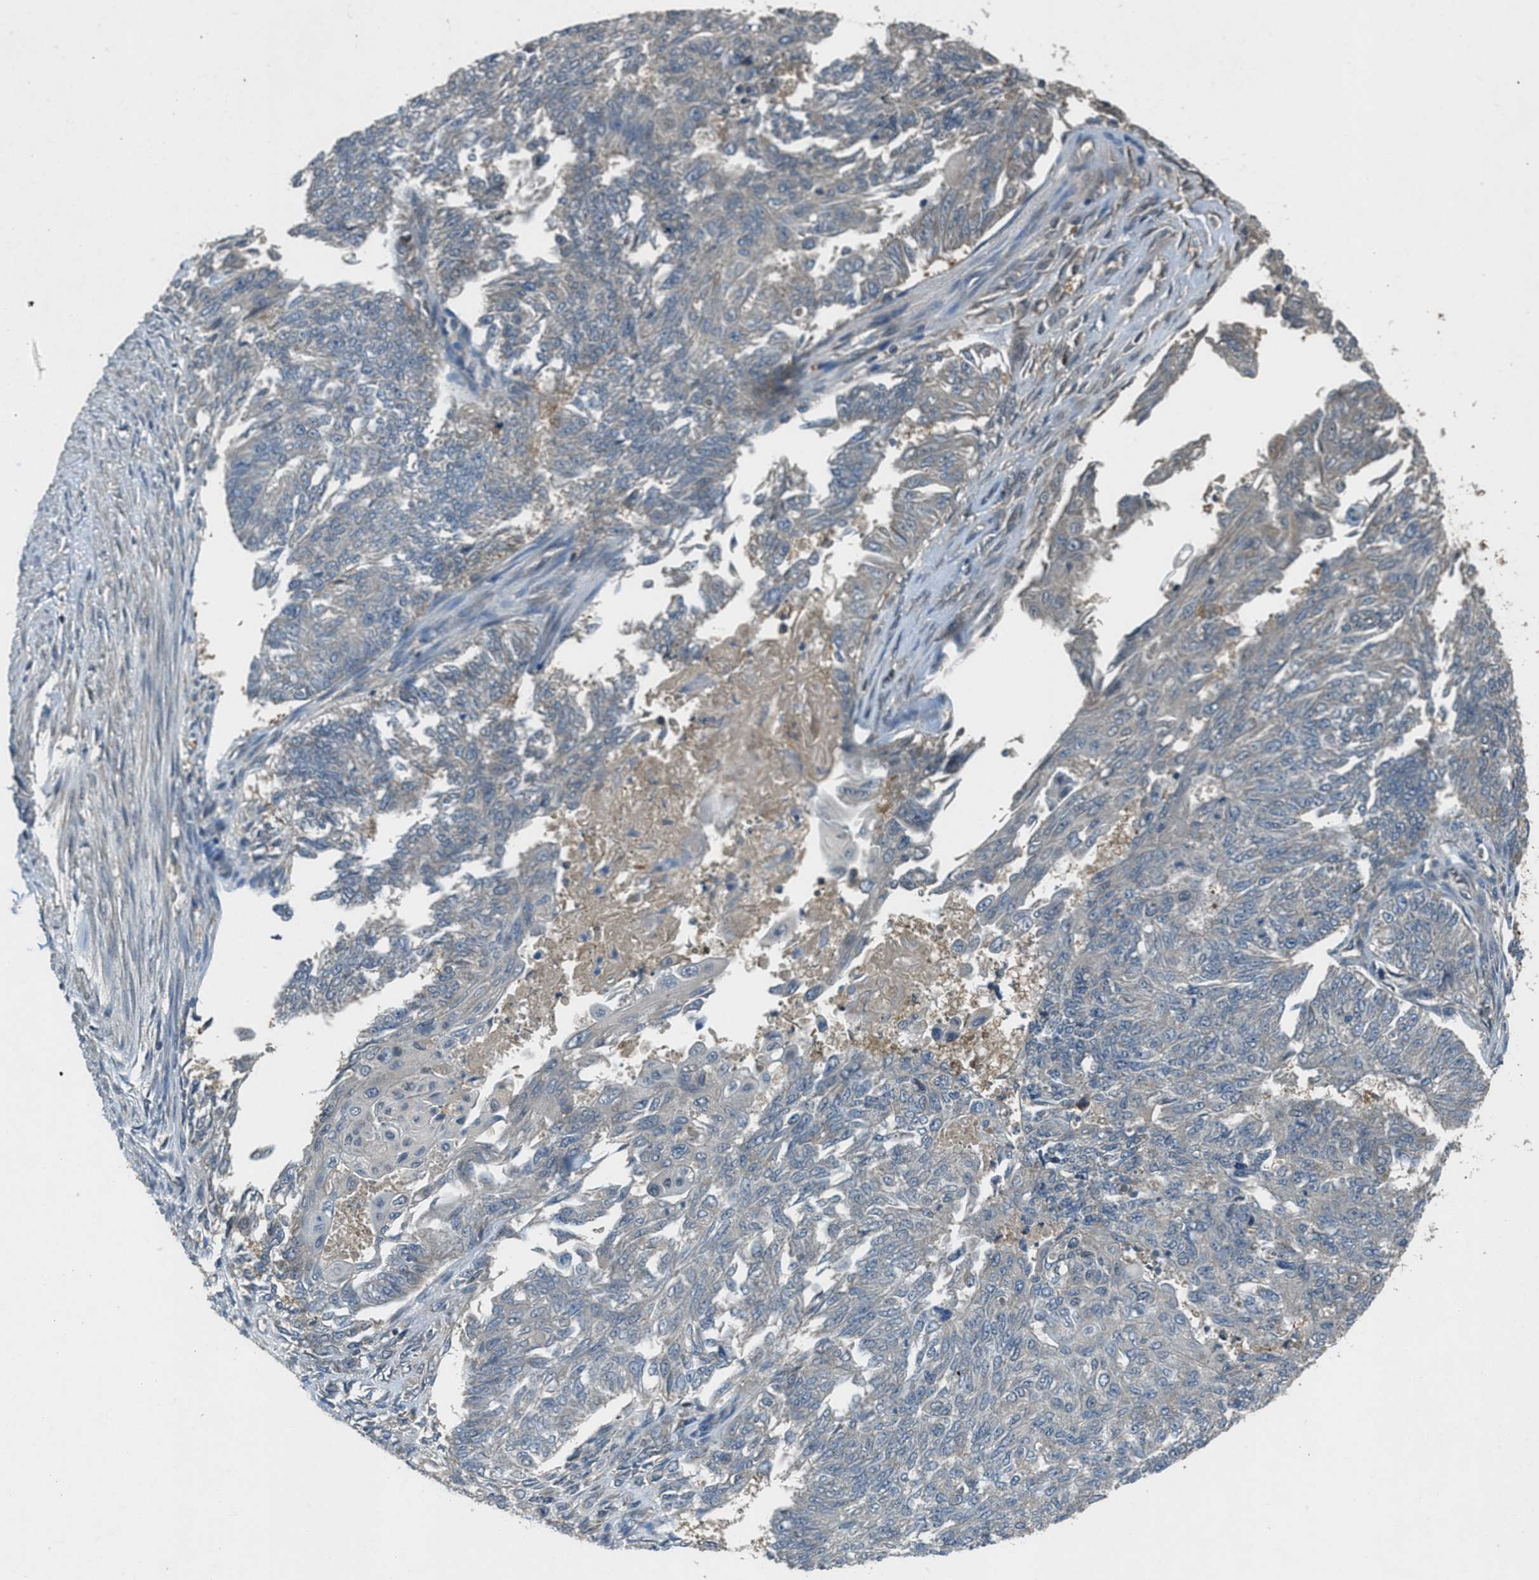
{"staining": {"intensity": "weak", "quantity": "<25%", "location": "cytoplasmic/membranous"}, "tissue": "endometrial cancer", "cell_type": "Tumor cells", "image_type": "cancer", "snomed": [{"axis": "morphology", "description": "Adenocarcinoma, NOS"}, {"axis": "topography", "description": "Endometrium"}], "caption": "Image shows no significant protein positivity in tumor cells of endometrial cancer (adenocarcinoma).", "gene": "DUSP6", "patient": {"sex": "female", "age": 32}}